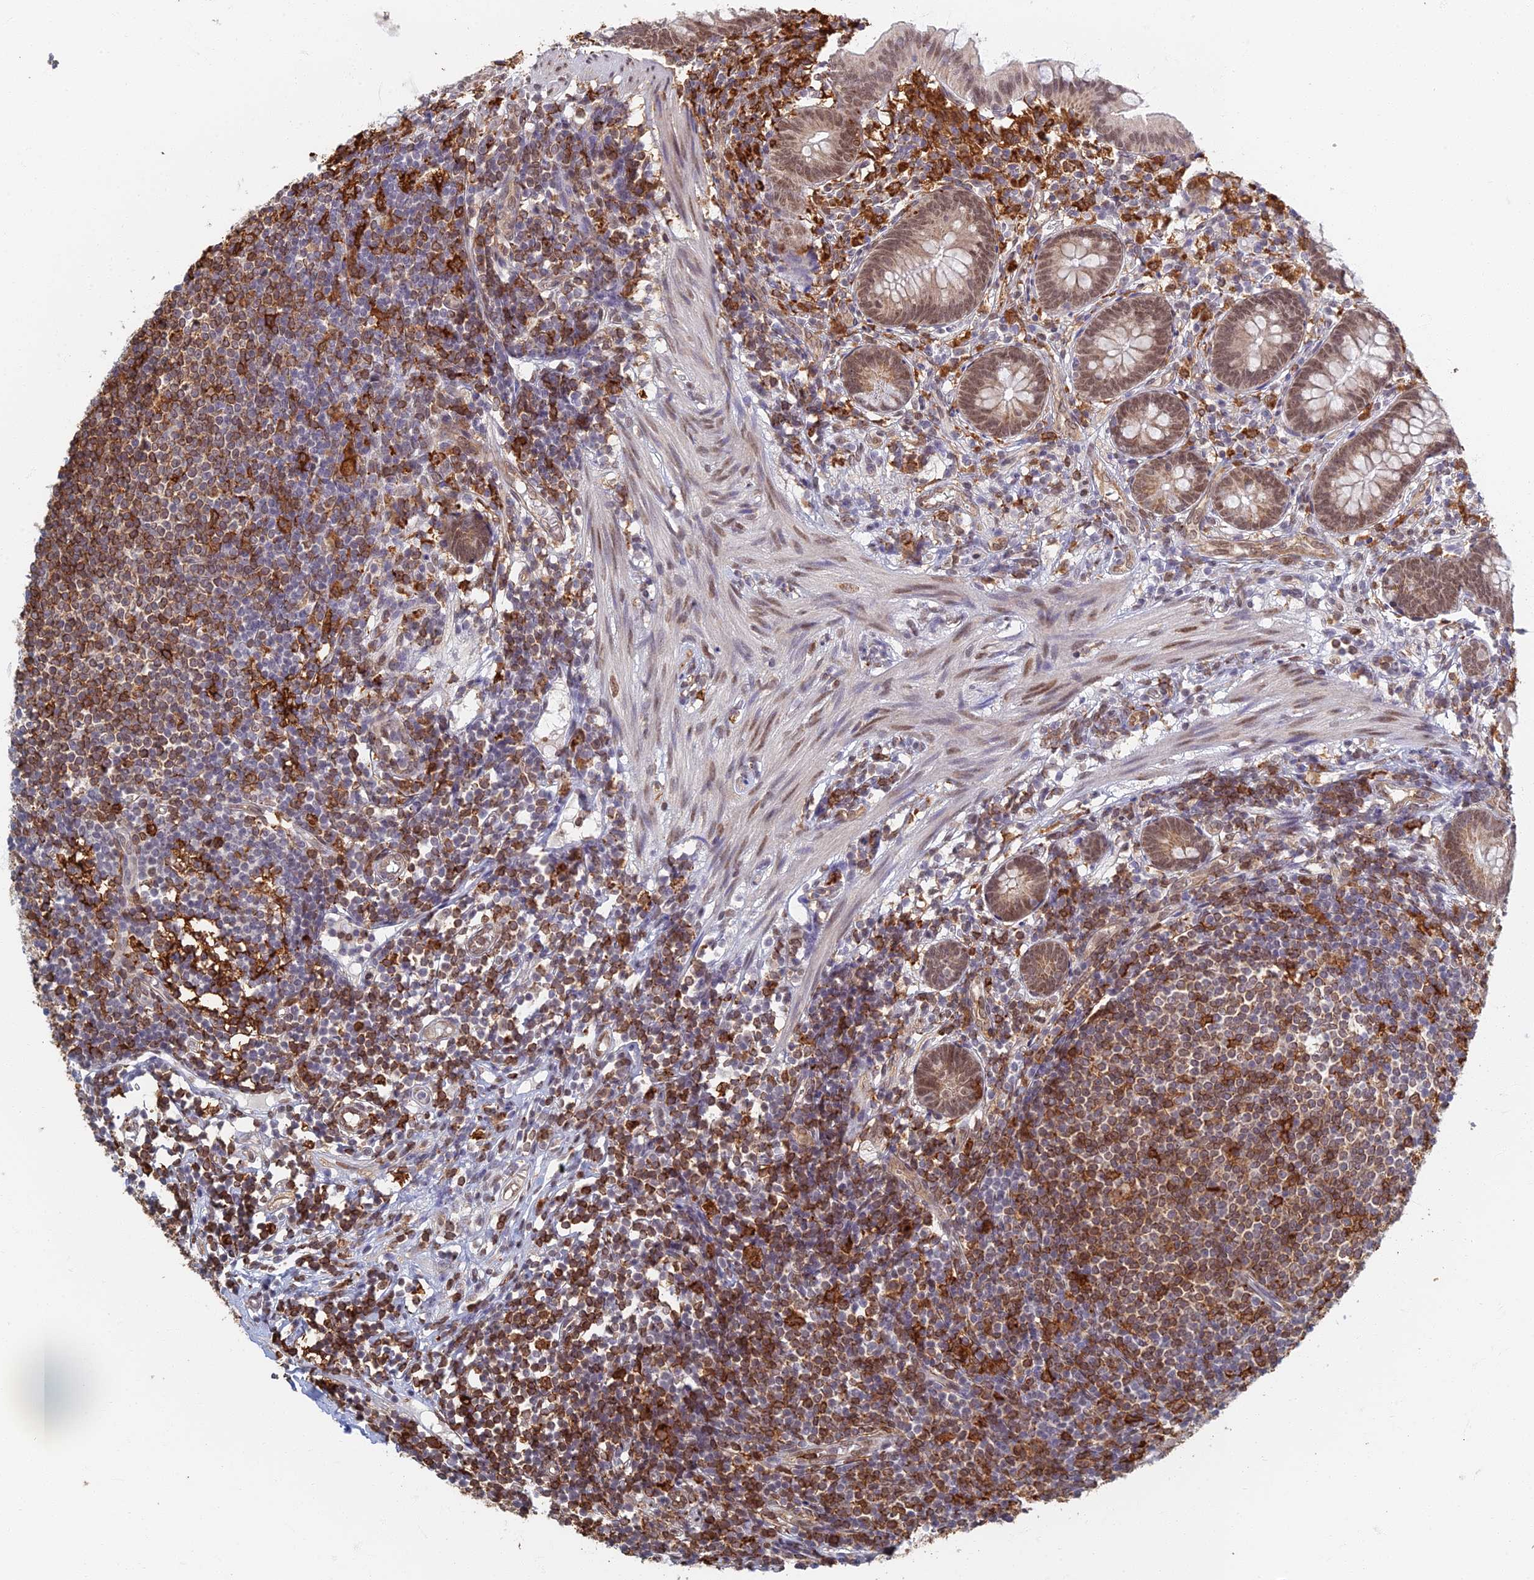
{"staining": {"intensity": "moderate", "quantity": ">75%", "location": "nuclear"}, "tissue": "appendix", "cell_type": "Glandular cells", "image_type": "normal", "snomed": [{"axis": "morphology", "description": "Normal tissue, NOS"}, {"axis": "topography", "description": "Appendix"}], "caption": "The micrograph exhibits immunohistochemical staining of unremarkable appendix. There is moderate nuclear expression is seen in approximately >75% of glandular cells. (Brightfield microscopy of DAB IHC at high magnification).", "gene": "GPATCH1", "patient": {"sex": "female", "age": 62}}